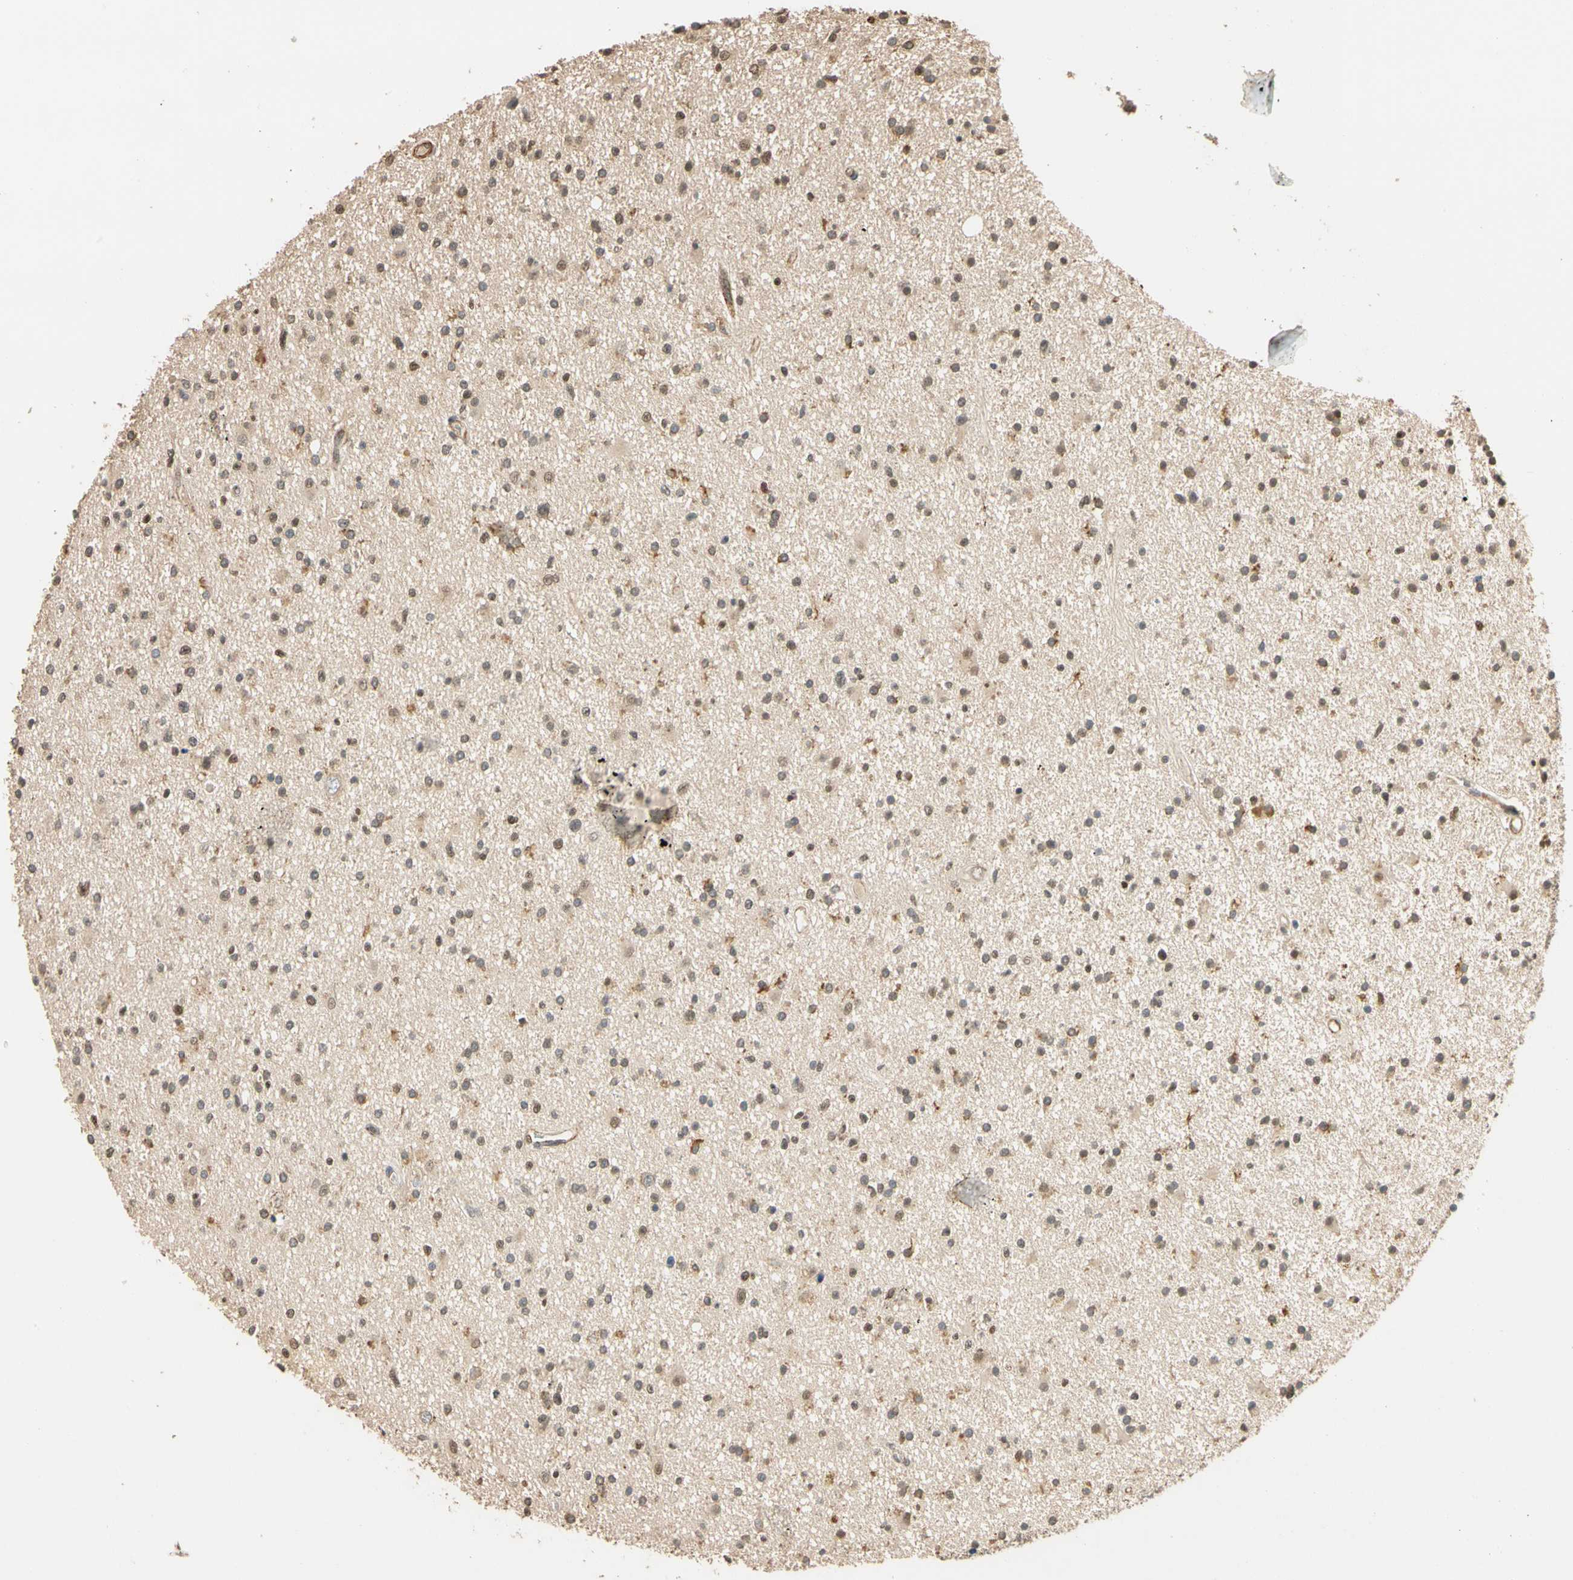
{"staining": {"intensity": "moderate", "quantity": "25%-75%", "location": "cytoplasmic/membranous,nuclear"}, "tissue": "glioma", "cell_type": "Tumor cells", "image_type": "cancer", "snomed": [{"axis": "morphology", "description": "Glioma, malignant, High grade"}, {"axis": "topography", "description": "Brain"}], "caption": "Malignant high-grade glioma stained with DAB (3,3'-diaminobenzidine) IHC shows medium levels of moderate cytoplasmic/membranous and nuclear expression in about 25%-75% of tumor cells. The protein is stained brown, and the nuclei are stained in blue (DAB (3,3'-diaminobenzidine) IHC with brightfield microscopy, high magnification).", "gene": "QSER1", "patient": {"sex": "male", "age": 33}}